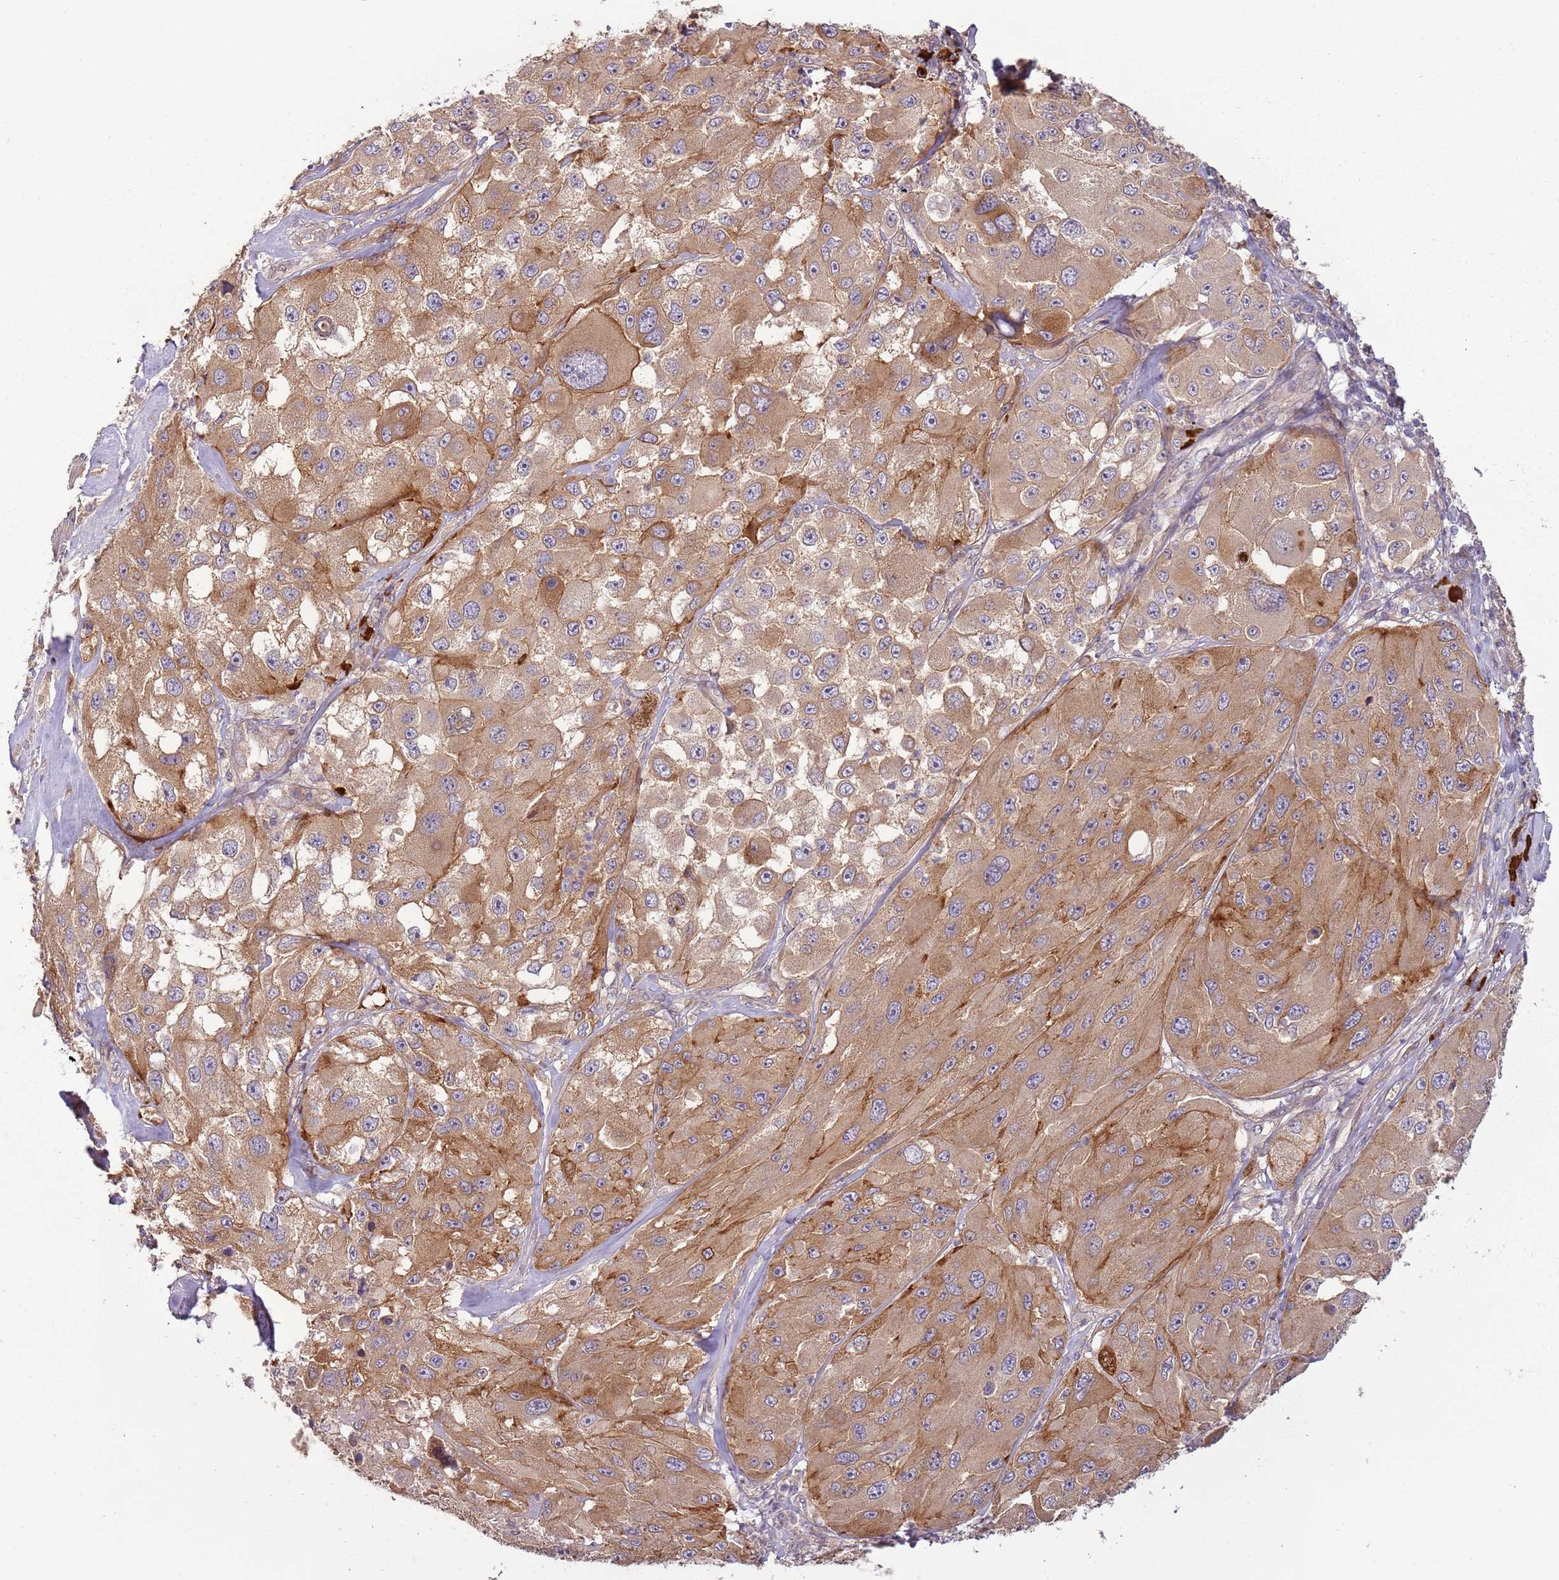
{"staining": {"intensity": "moderate", "quantity": ">75%", "location": "cytoplasmic/membranous"}, "tissue": "melanoma", "cell_type": "Tumor cells", "image_type": "cancer", "snomed": [{"axis": "morphology", "description": "Malignant melanoma, Metastatic site"}, {"axis": "topography", "description": "Lymph node"}], "caption": "Immunohistochemical staining of malignant melanoma (metastatic site) demonstrates moderate cytoplasmic/membranous protein positivity in about >75% of tumor cells. (Stains: DAB in brown, nuclei in blue, Microscopy: brightfield microscopy at high magnification).", "gene": "RNF128", "patient": {"sex": "male", "age": 62}}